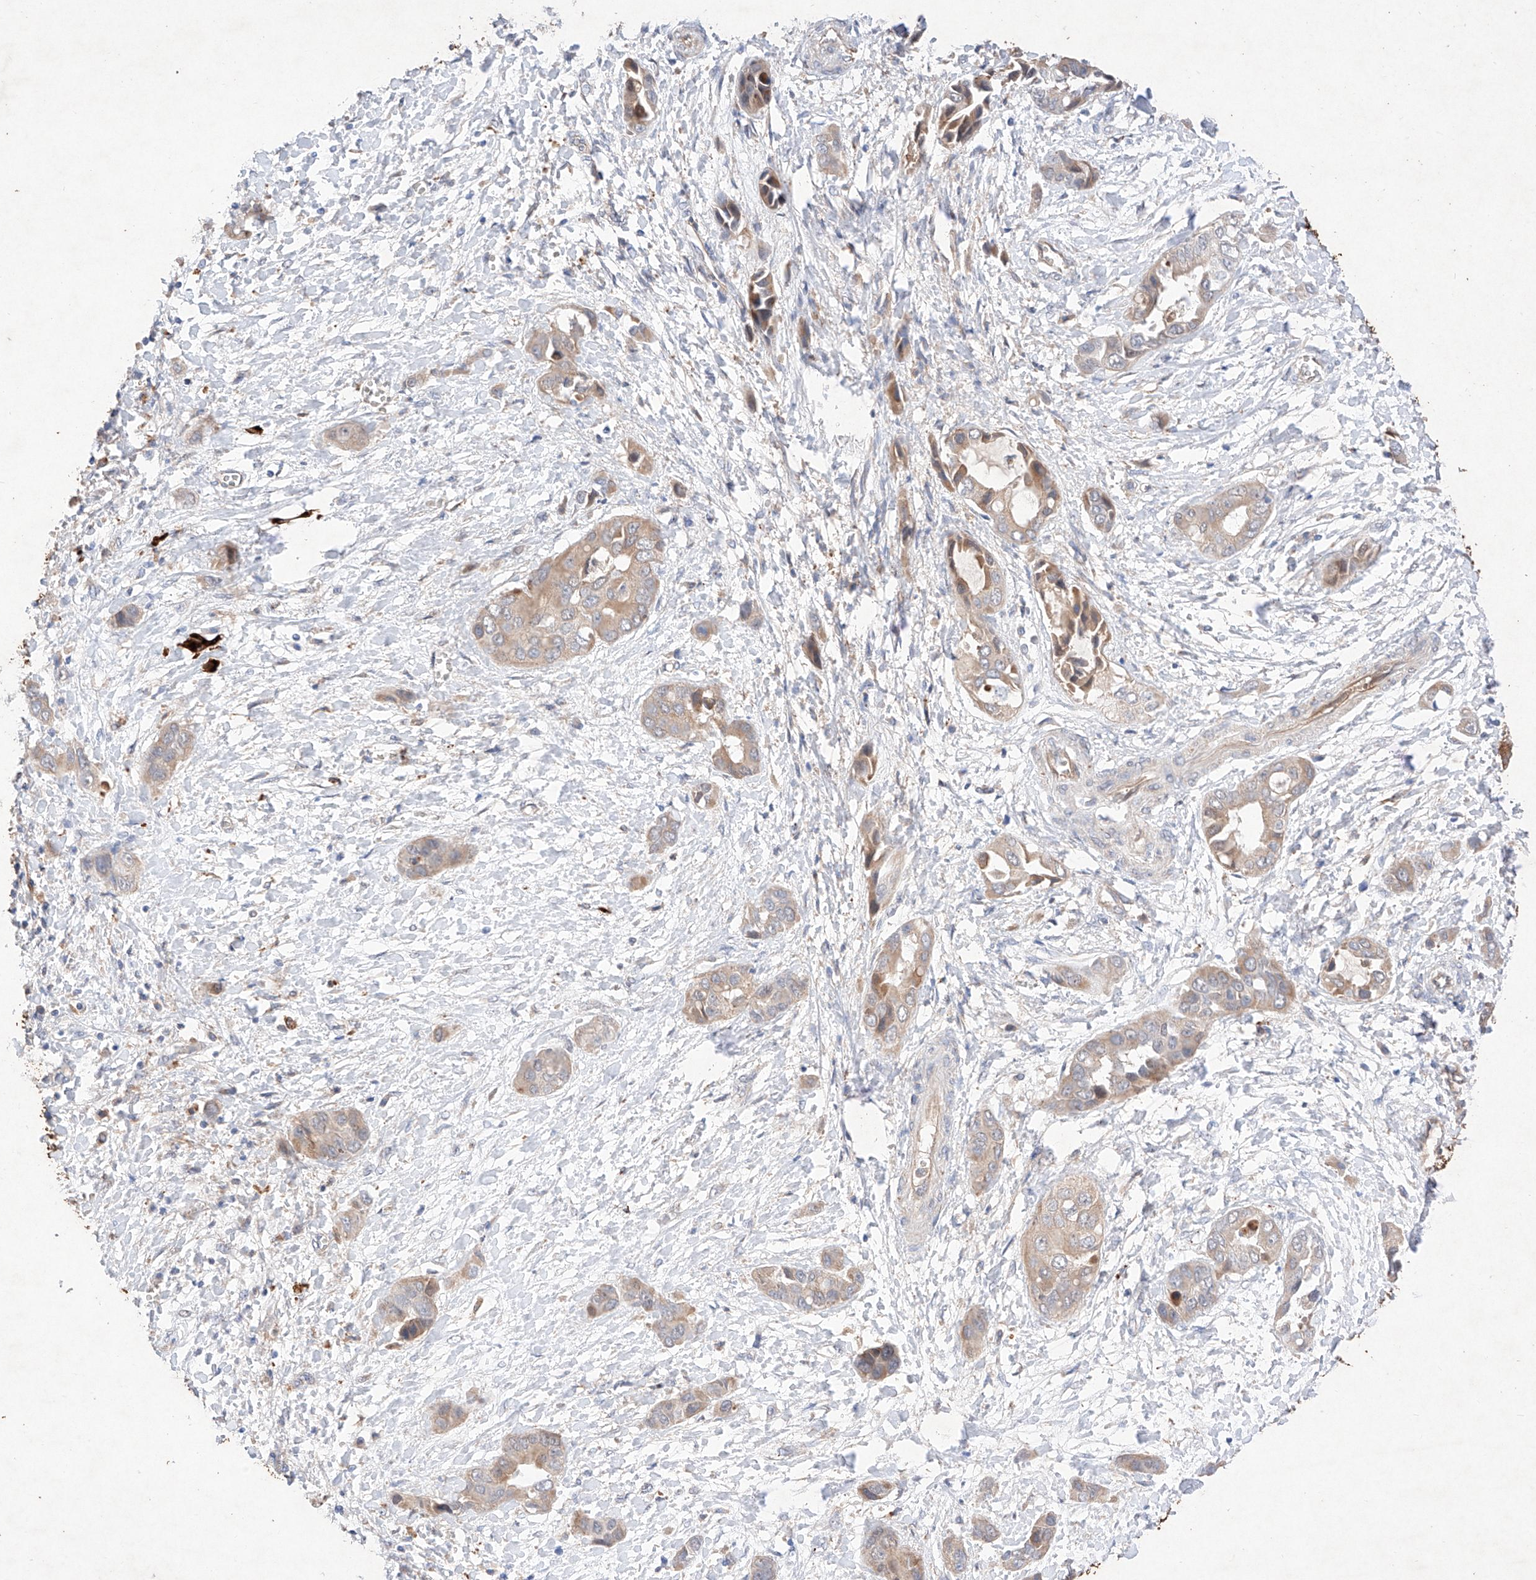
{"staining": {"intensity": "weak", "quantity": "25%-75%", "location": "cytoplasmic/membranous"}, "tissue": "liver cancer", "cell_type": "Tumor cells", "image_type": "cancer", "snomed": [{"axis": "morphology", "description": "Cholangiocarcinoma"}, {"axis": "topography", "description": "Liver"}], "caption": "Liver cancer was stained to show a protein in brown. There is low levels of weak cytoplasmic/membranous positivity in approximately 25%-75% of tumor cells.", "gene": "C6orf62", "patient": {"sex": "female", "age": 52}}